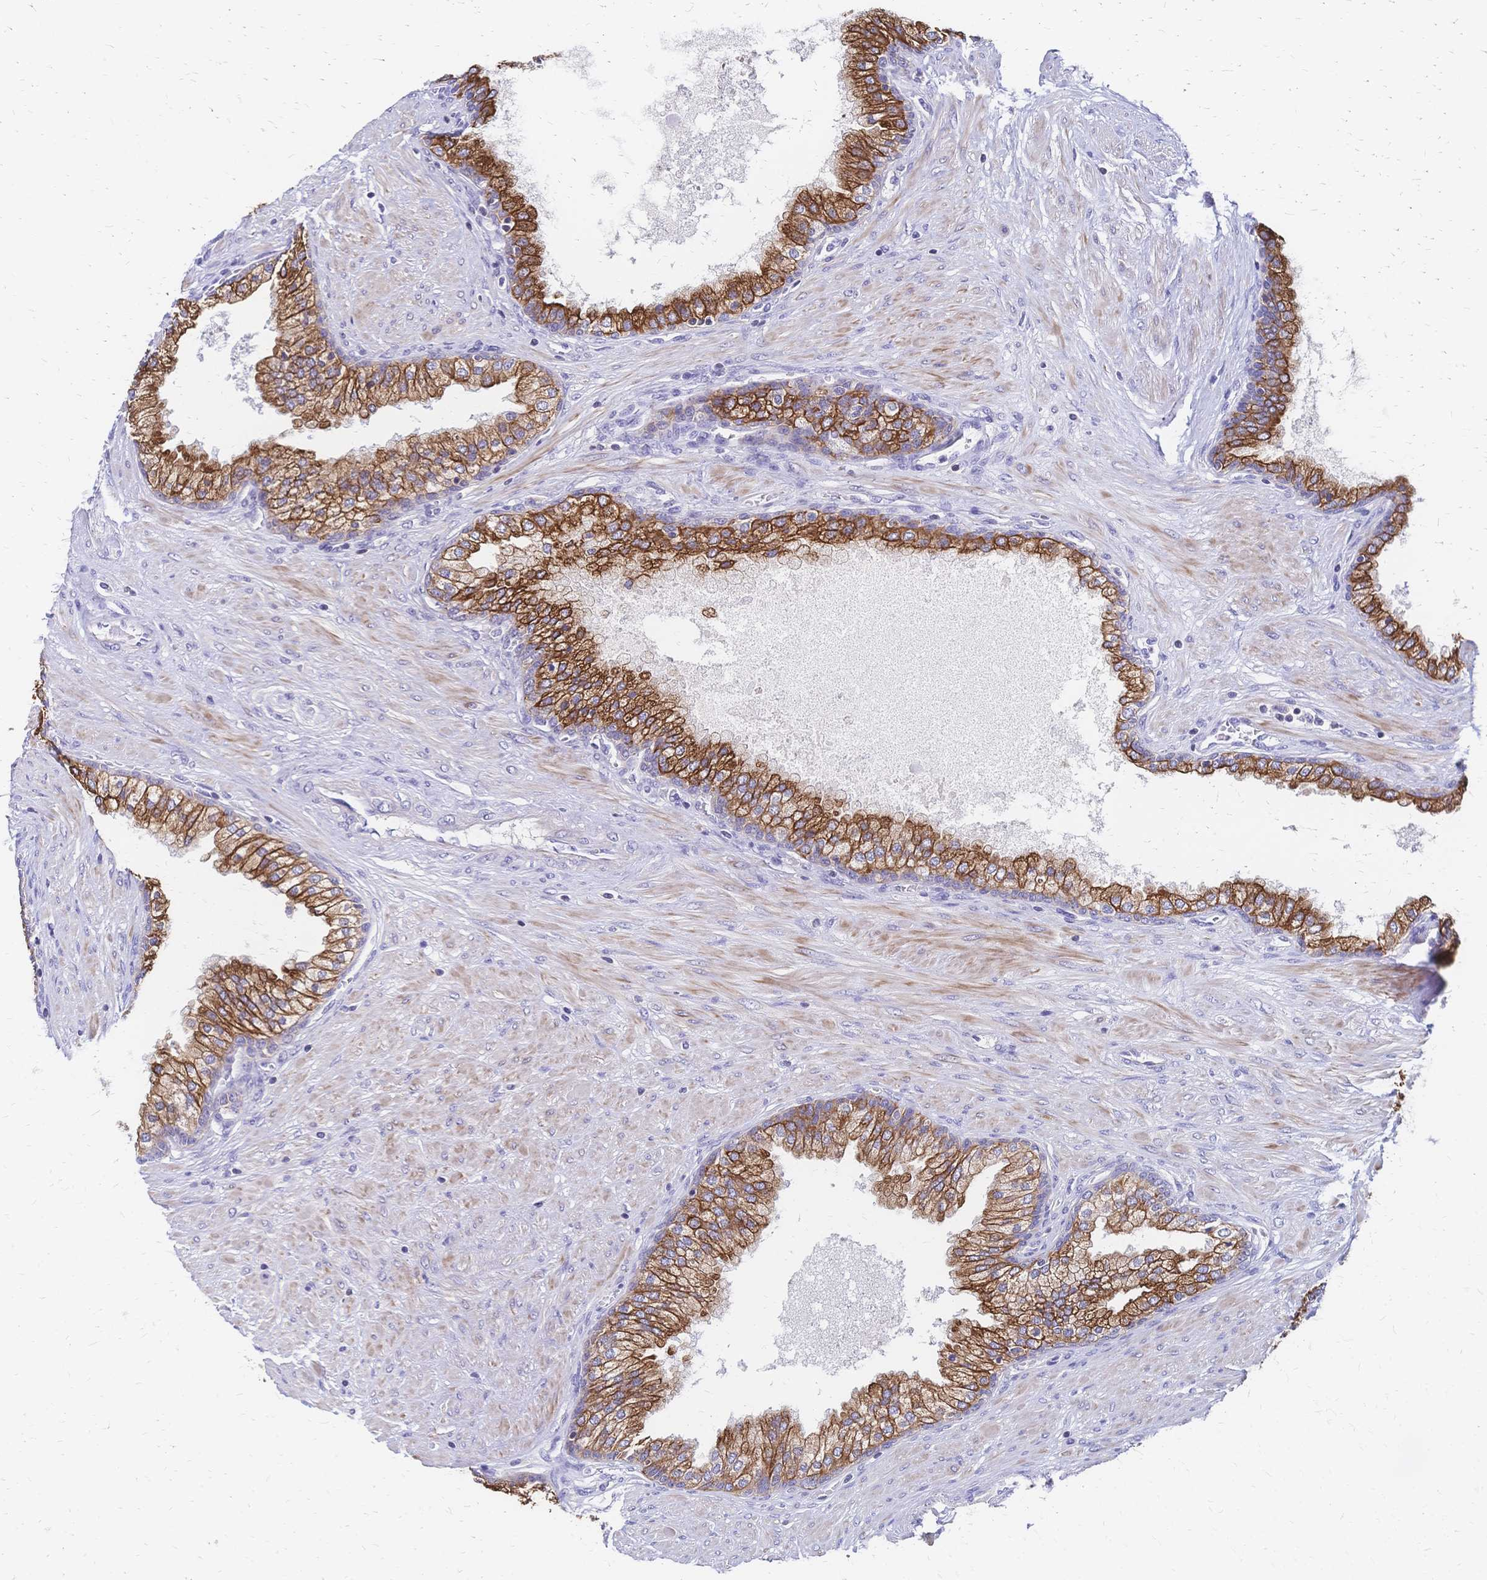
{"staining": {"intensity": "moderate", "quantity": ">75%", "location": "cytoplasmic/membranous"}, "tissue": "prostate cancer", "cell_type": "Tumor cells", "image_type": "cancer", "snomed": [{"axis": "morphology", "description": "Adenocarcinoma, High grade"}, {"axis": "topography", "description": "Prostate"}], "caption": "Protein expression analysis of human high-grade adenocarcinoma (prostate) reveals moderate cytoplasmic/membranous positivity in approximately >75% of tumor cells. The protein is shown in brown color, while the nuclei are stained blue.", "gene": "DTNB", "patient": {"sex": "male", "age": 67}}